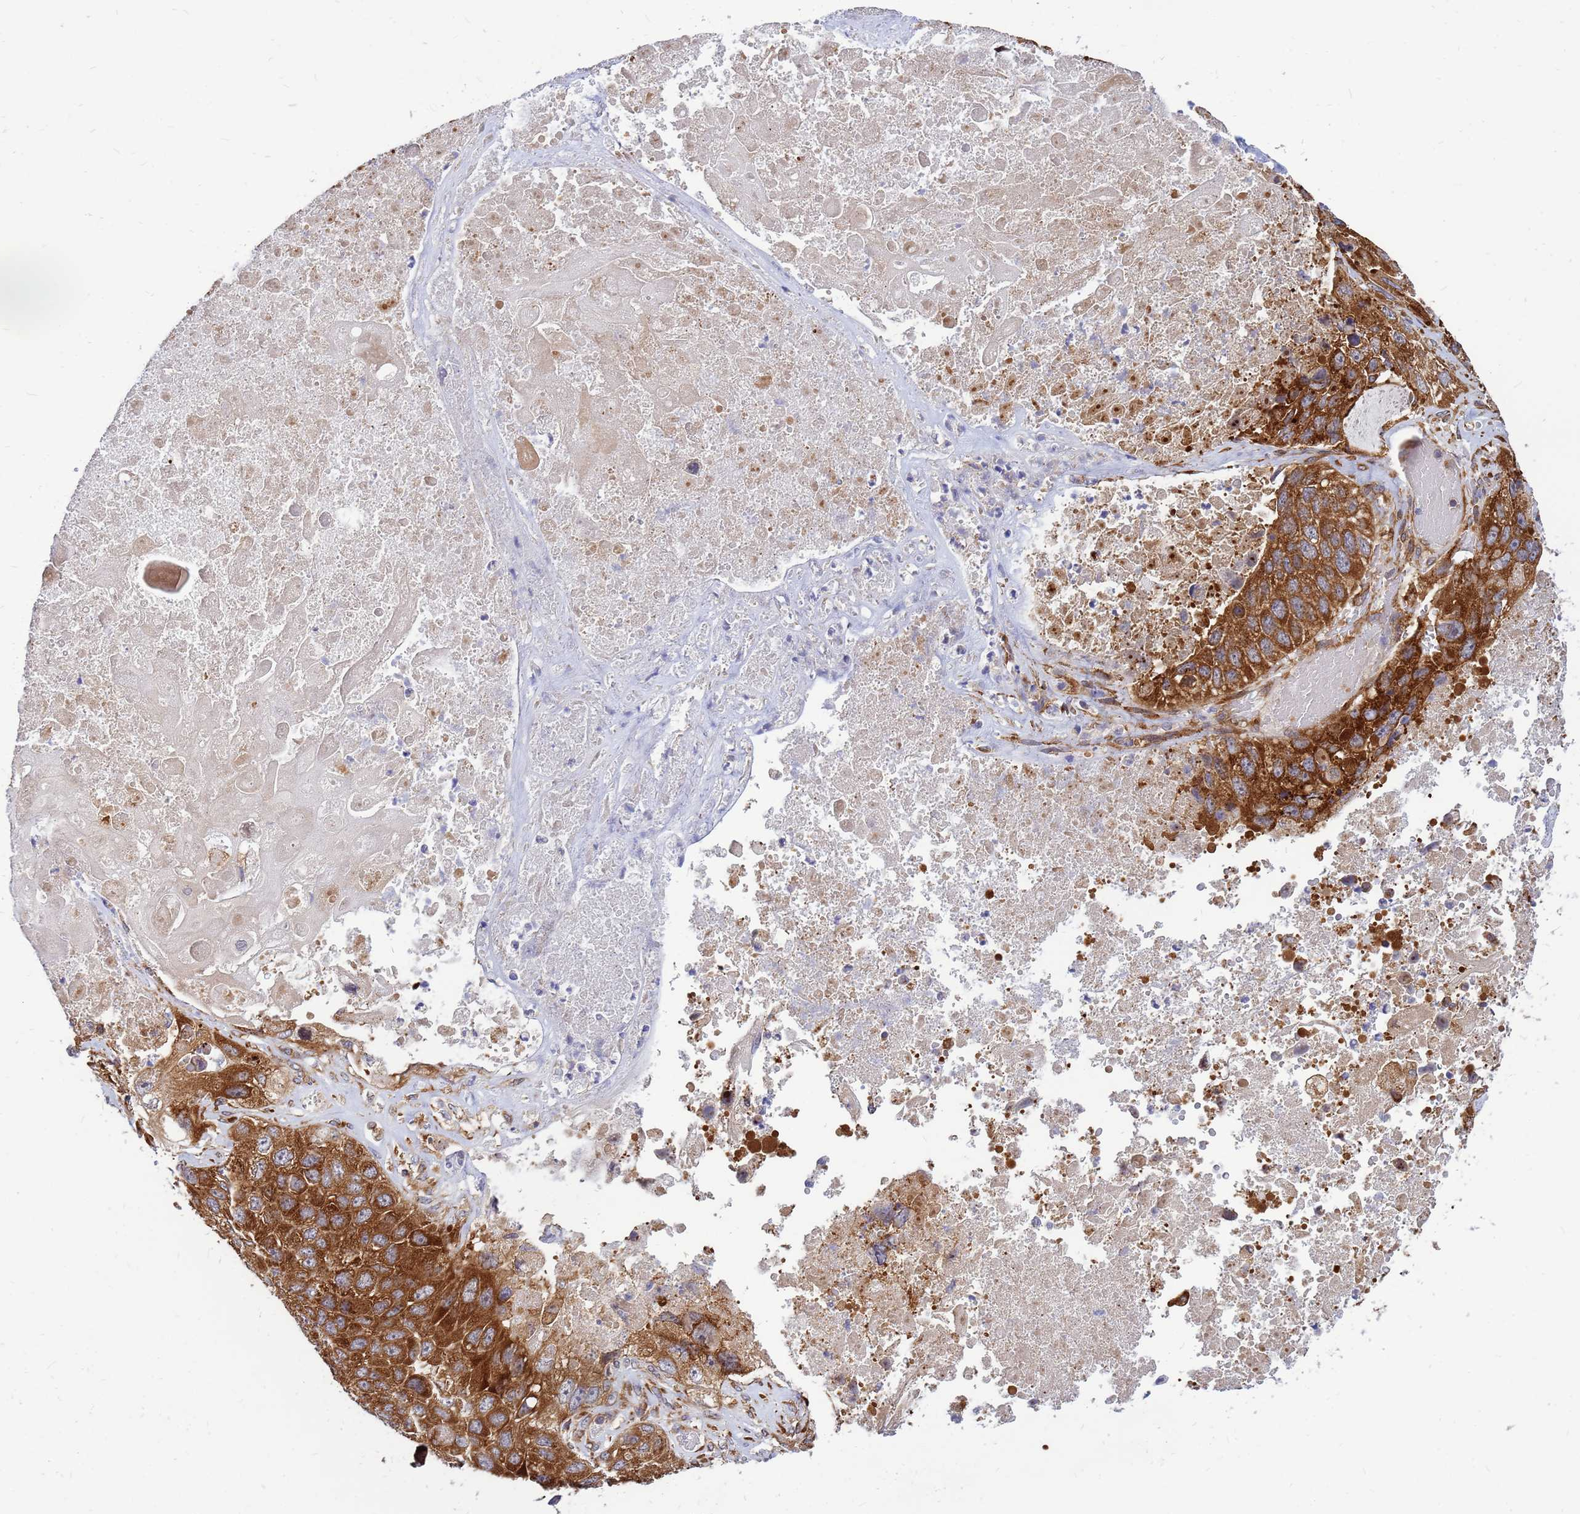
{"staining": {"intensity": "strong", "quantity": ">75%", "location": "cytoplasmic/membranous"}, "tissue": "lung cancer", "cell_type": "Tumor cells", "image_type": "cancer", "snomed": [{"axis": "morphology", "description": "Squamous cell carcinoma, NOS"}, {"axis": "topography", "description": "Lung"}], "caption": "Squamous cell carcinoma (lung) tissue reveals strong cytoplasmic/membranous expression in approximately >75% of tumor cells, visualized by immunohistochemistry. (DAB IHC with brightfield microscopy, high magnification).", "gene": "RPL8", "patient": {"sex": "male", "age": 61}}